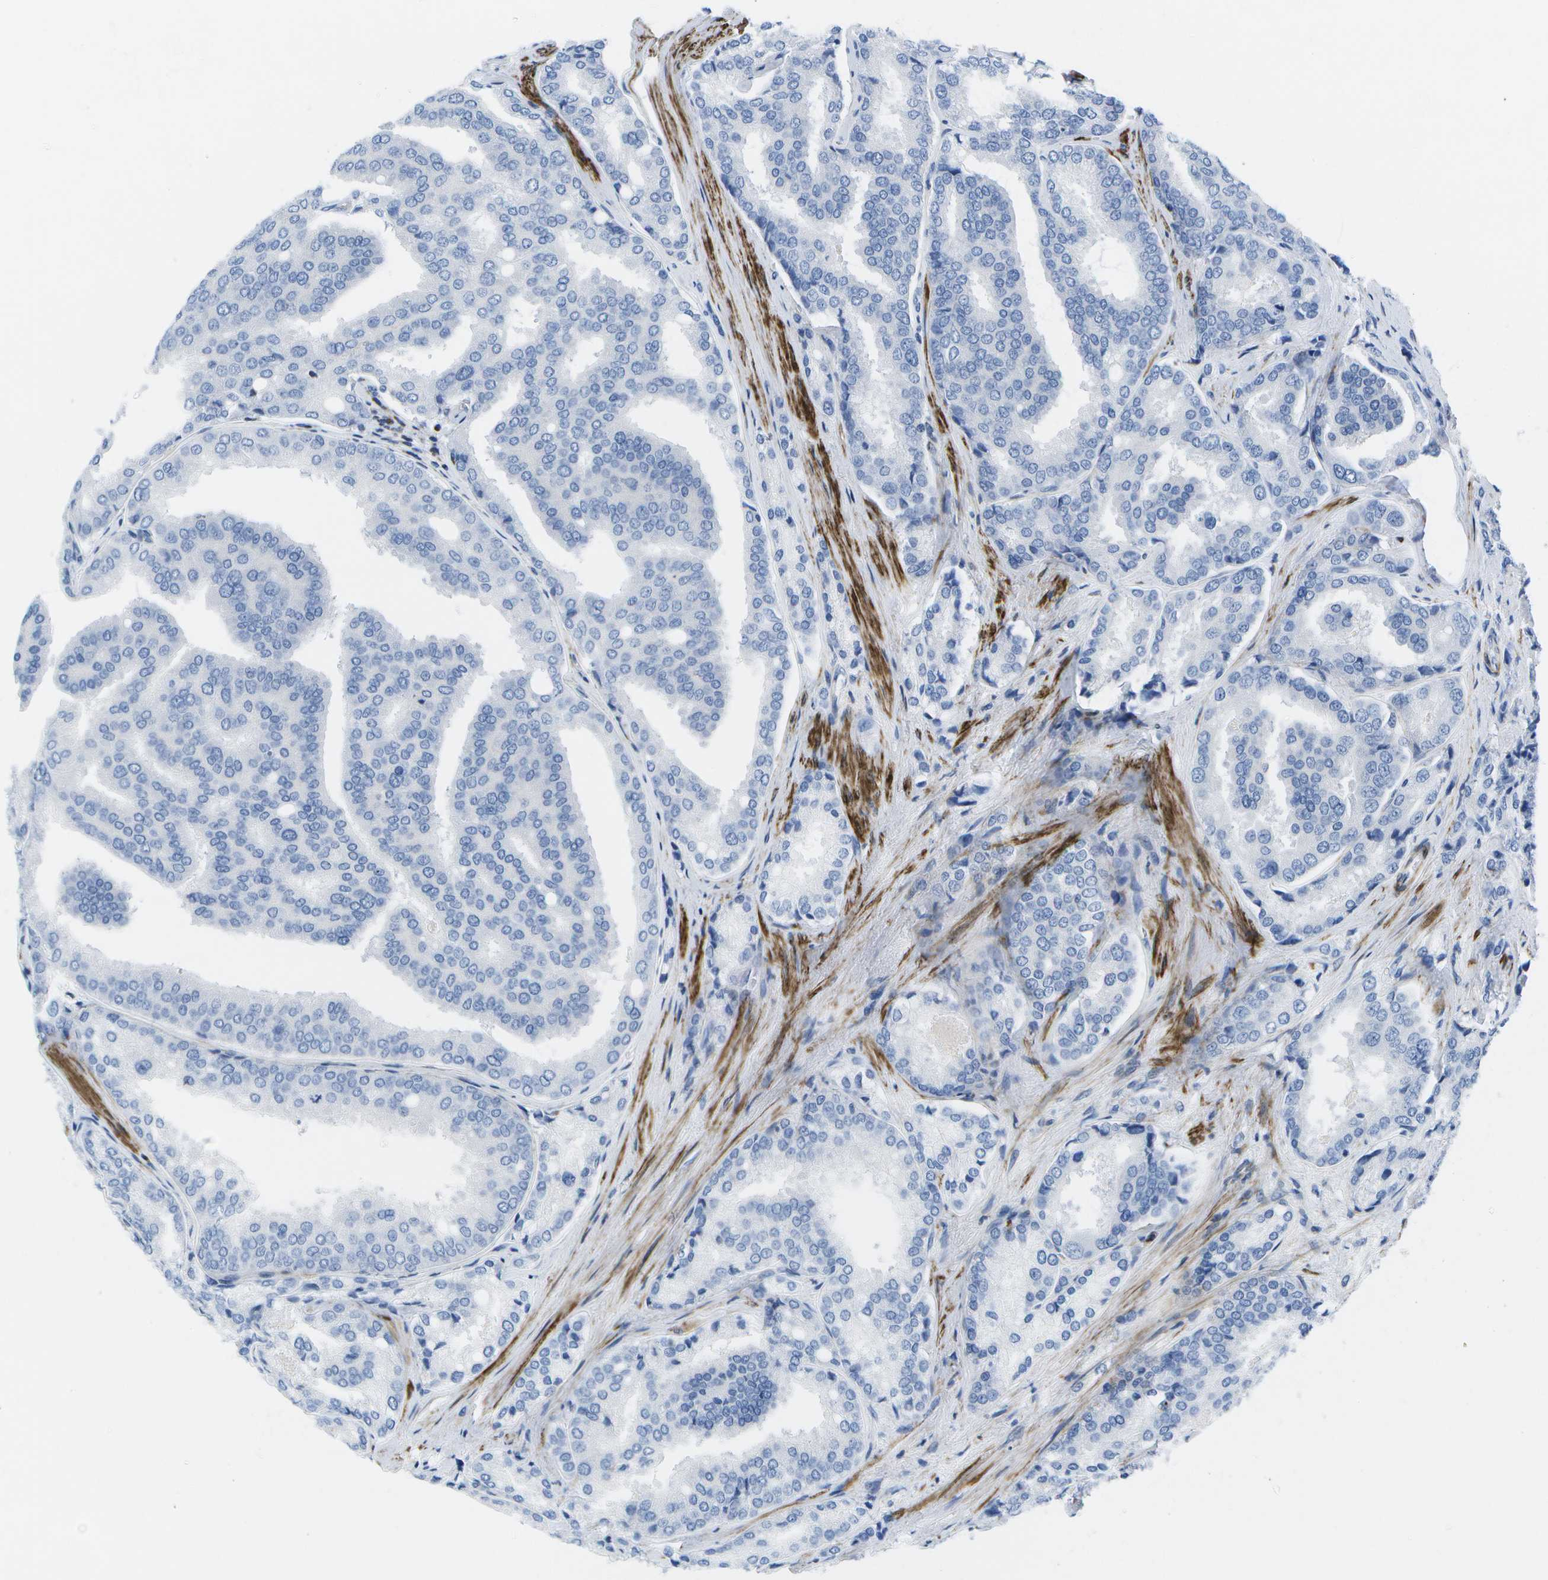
{"staining": {"intensity": "negative", "quantity": "none", "location": "none"}, "tissue": "prostate cancer", "cell_type": "Tumor cells", "image_type": "cancer", "snomed": [{"axis": "morphology", "description": "Adenocarcinoma, High grade"}, {"axis": "topography", "description": "Prostate"}], "caption": "Tumor cells show no significant protein positivity in prostate adenocarcinoma (high-grade). (Immunohistochemistry, brightfield microscopy, high magnification).", "gene": "ADGRG6", "patient": {"sex": "male", "age": 50}}